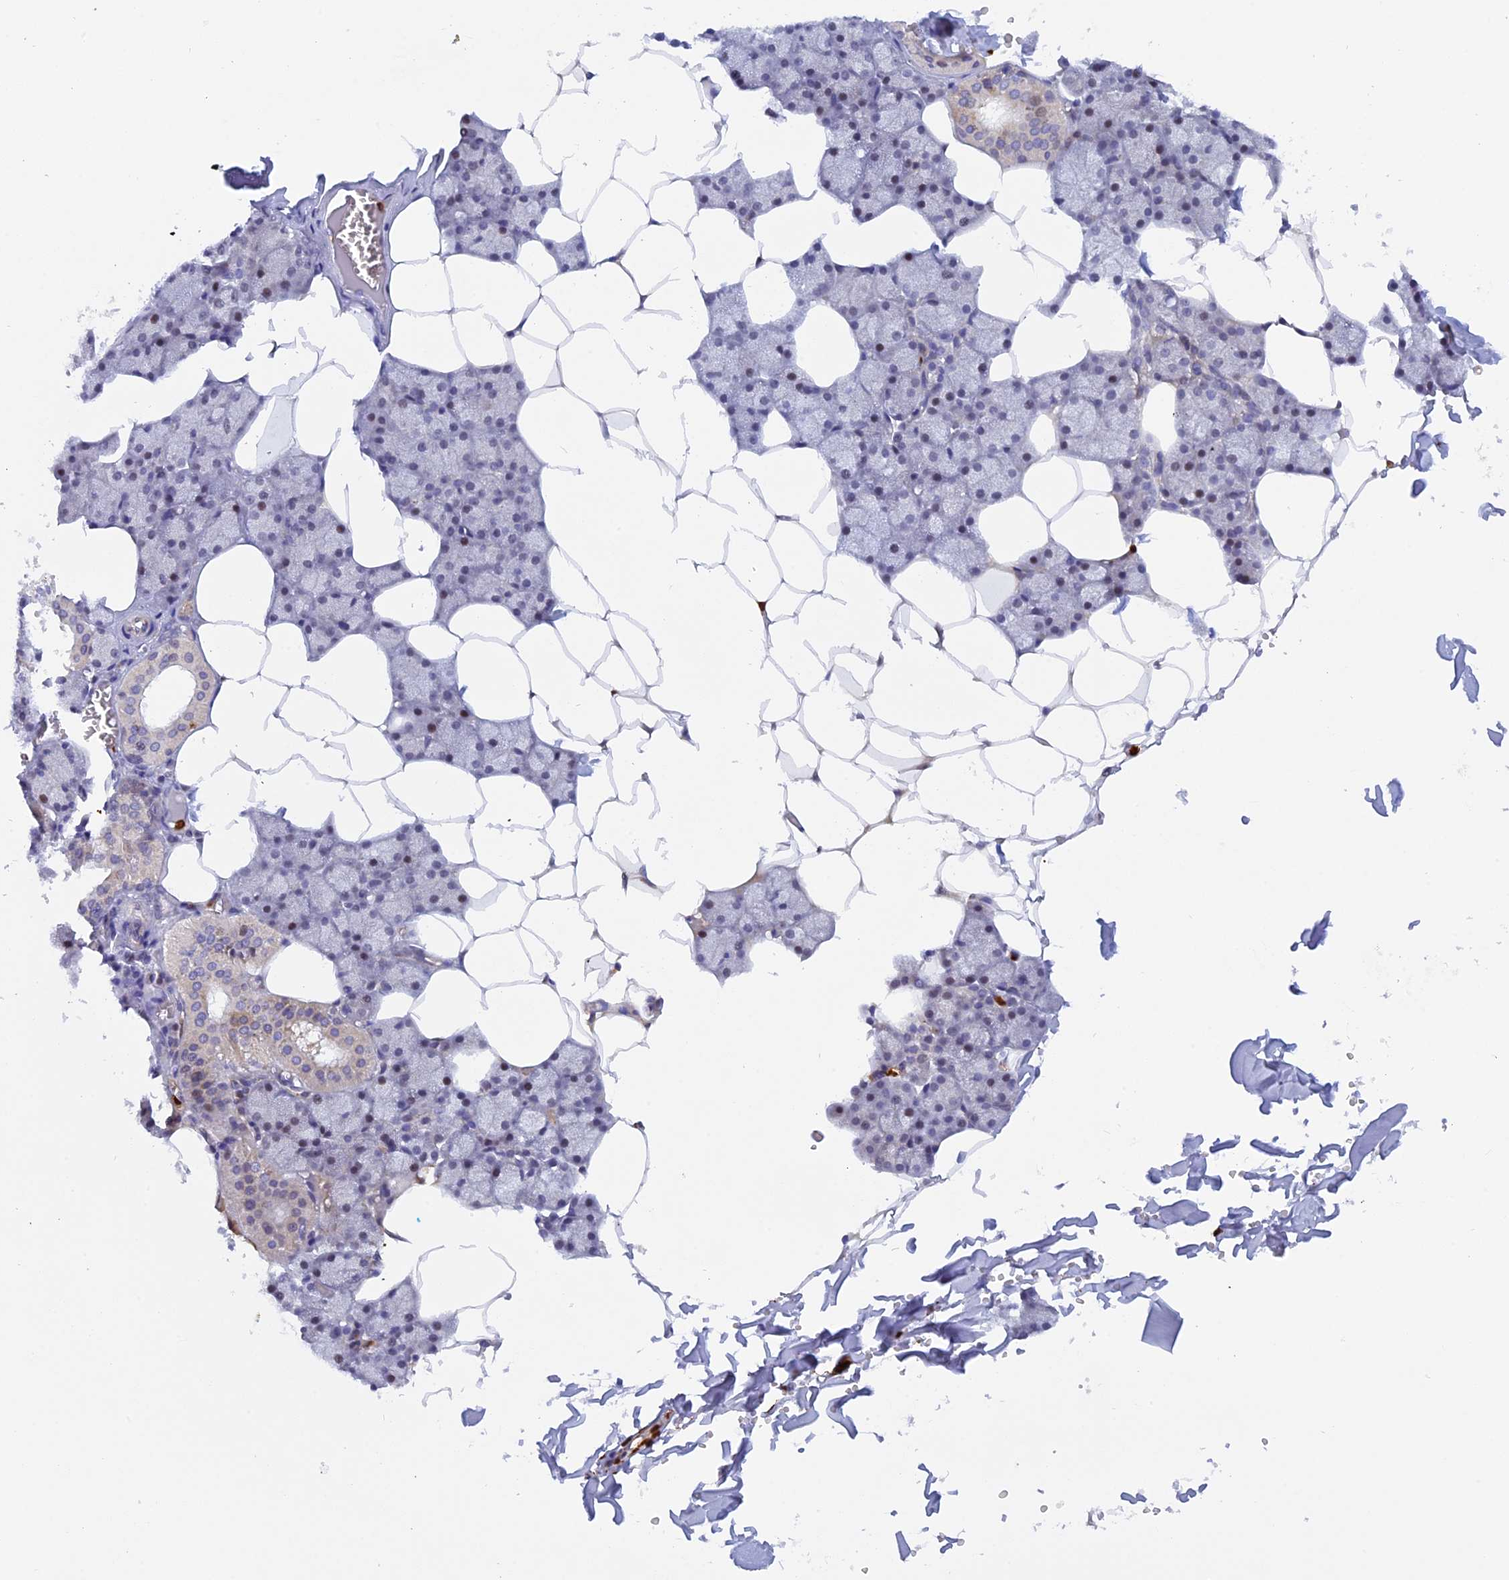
{"staining": {"intensity": "negative", "quantity": "none", "location": "none"}, "tissue": "salivary gland", "cell_type": "Glandular cells", "image_type": "normal", "snomed": [{"axis": "morphology", "description": "Normal tissue, NOS"}, {"axis": "topography", "description": "Salivary gland"}], "caption": "DAB immunohistochemical staining of unremarkable human salivary gland shows no significant staining in glandular cells.", "gene": "SLC26A1", "patient": {"sex": "male", "age": 62}}